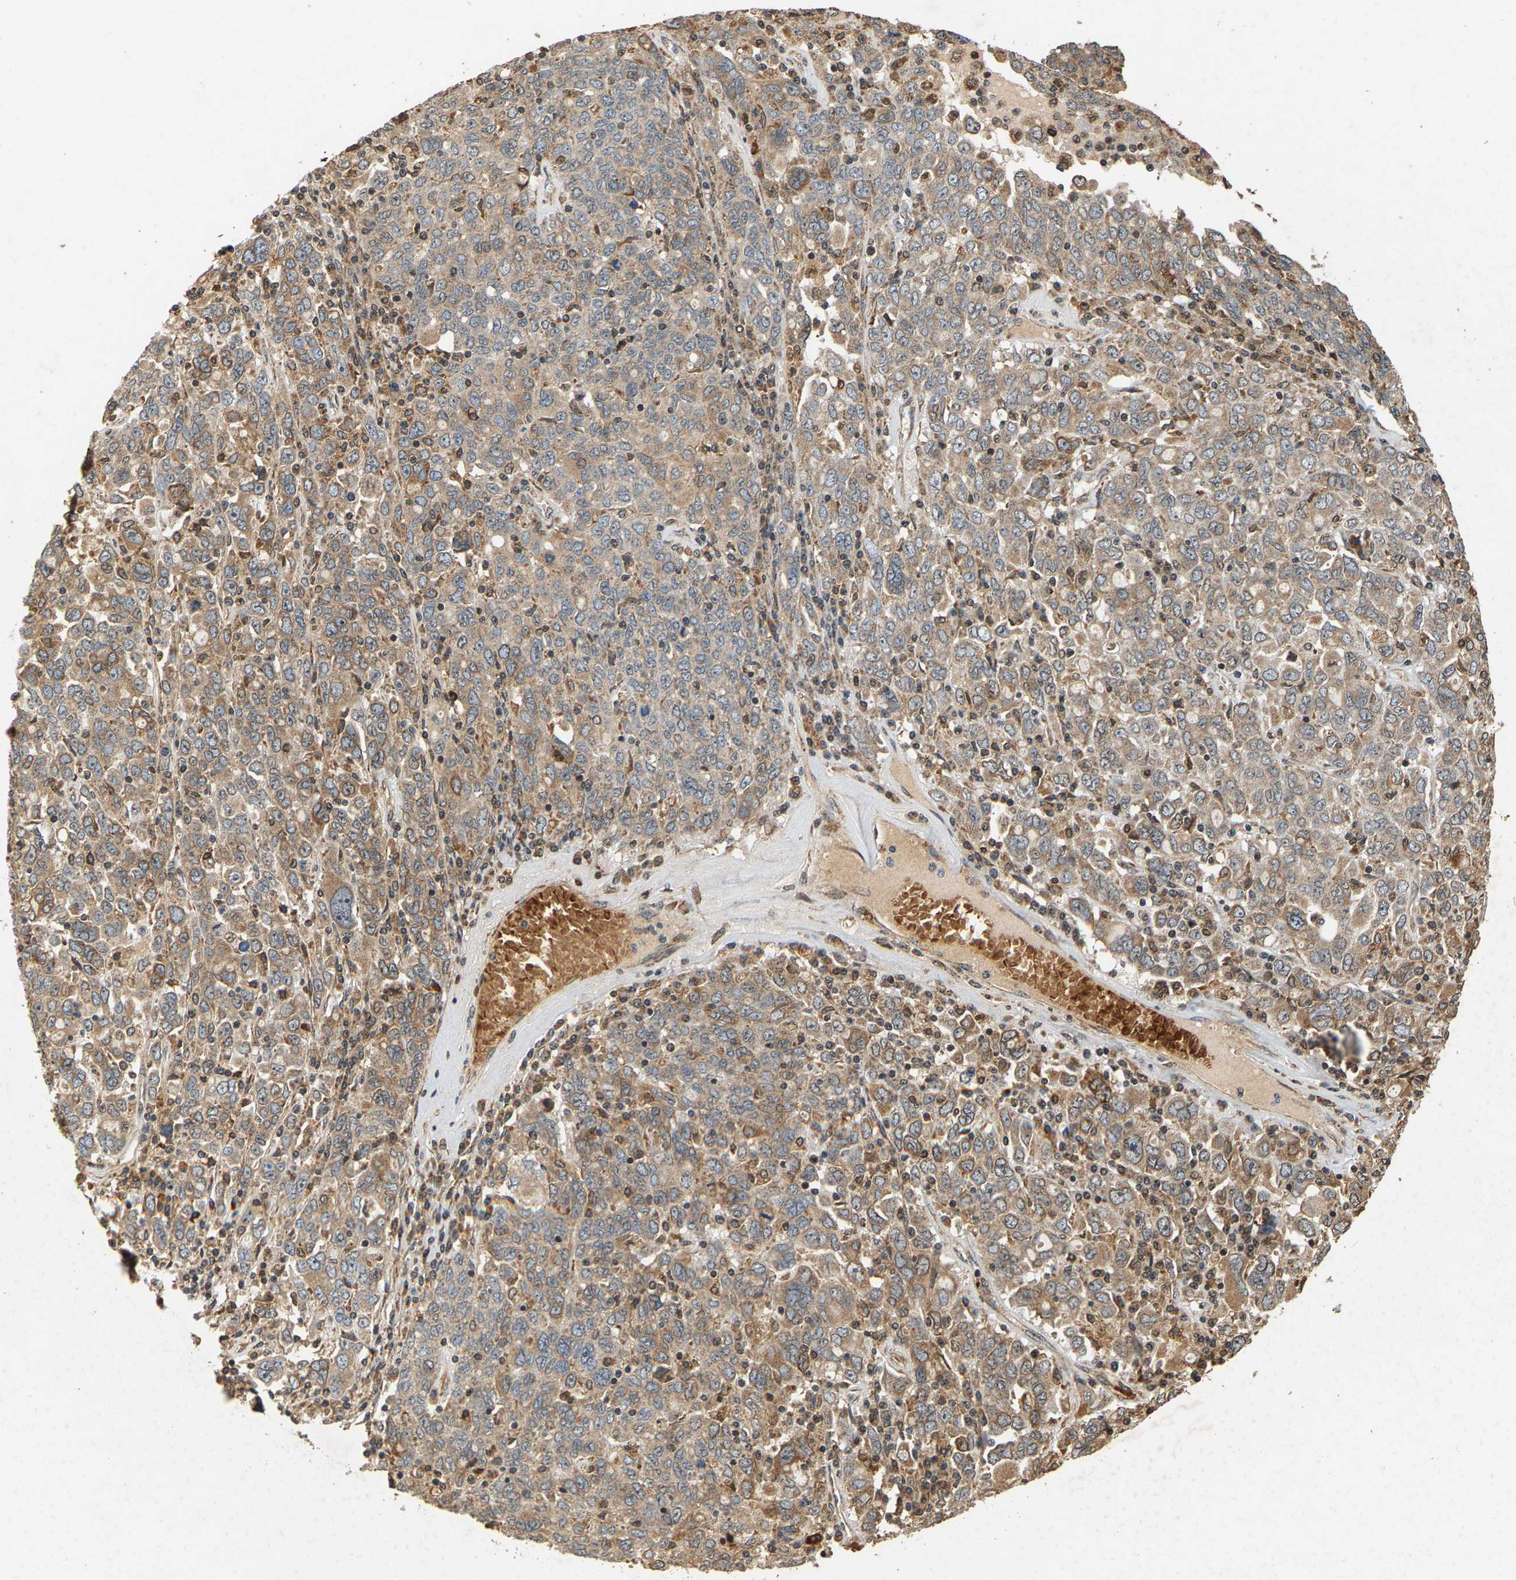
{"staining": {"intensity": "weak", "quantity": ">75%", "location": "cytoplasmic/membranous"}, "tissue": "ovarian cancer", "cell_type": "Tumor cells", "image_type": "cancer", "snomed": [{"axis": "morphology", "description": "Carcinoma, endometroid"}, {"axis": "topography", "description": "Ovary"}], "caption": "An image of human endometroid carcinoma (ovarian) stained for a protein displays weak cytoplasmic/membranous brown staining in tumor cells.", "gene": "CIDEC", "patient": {"sex": "female", "age": 62}}